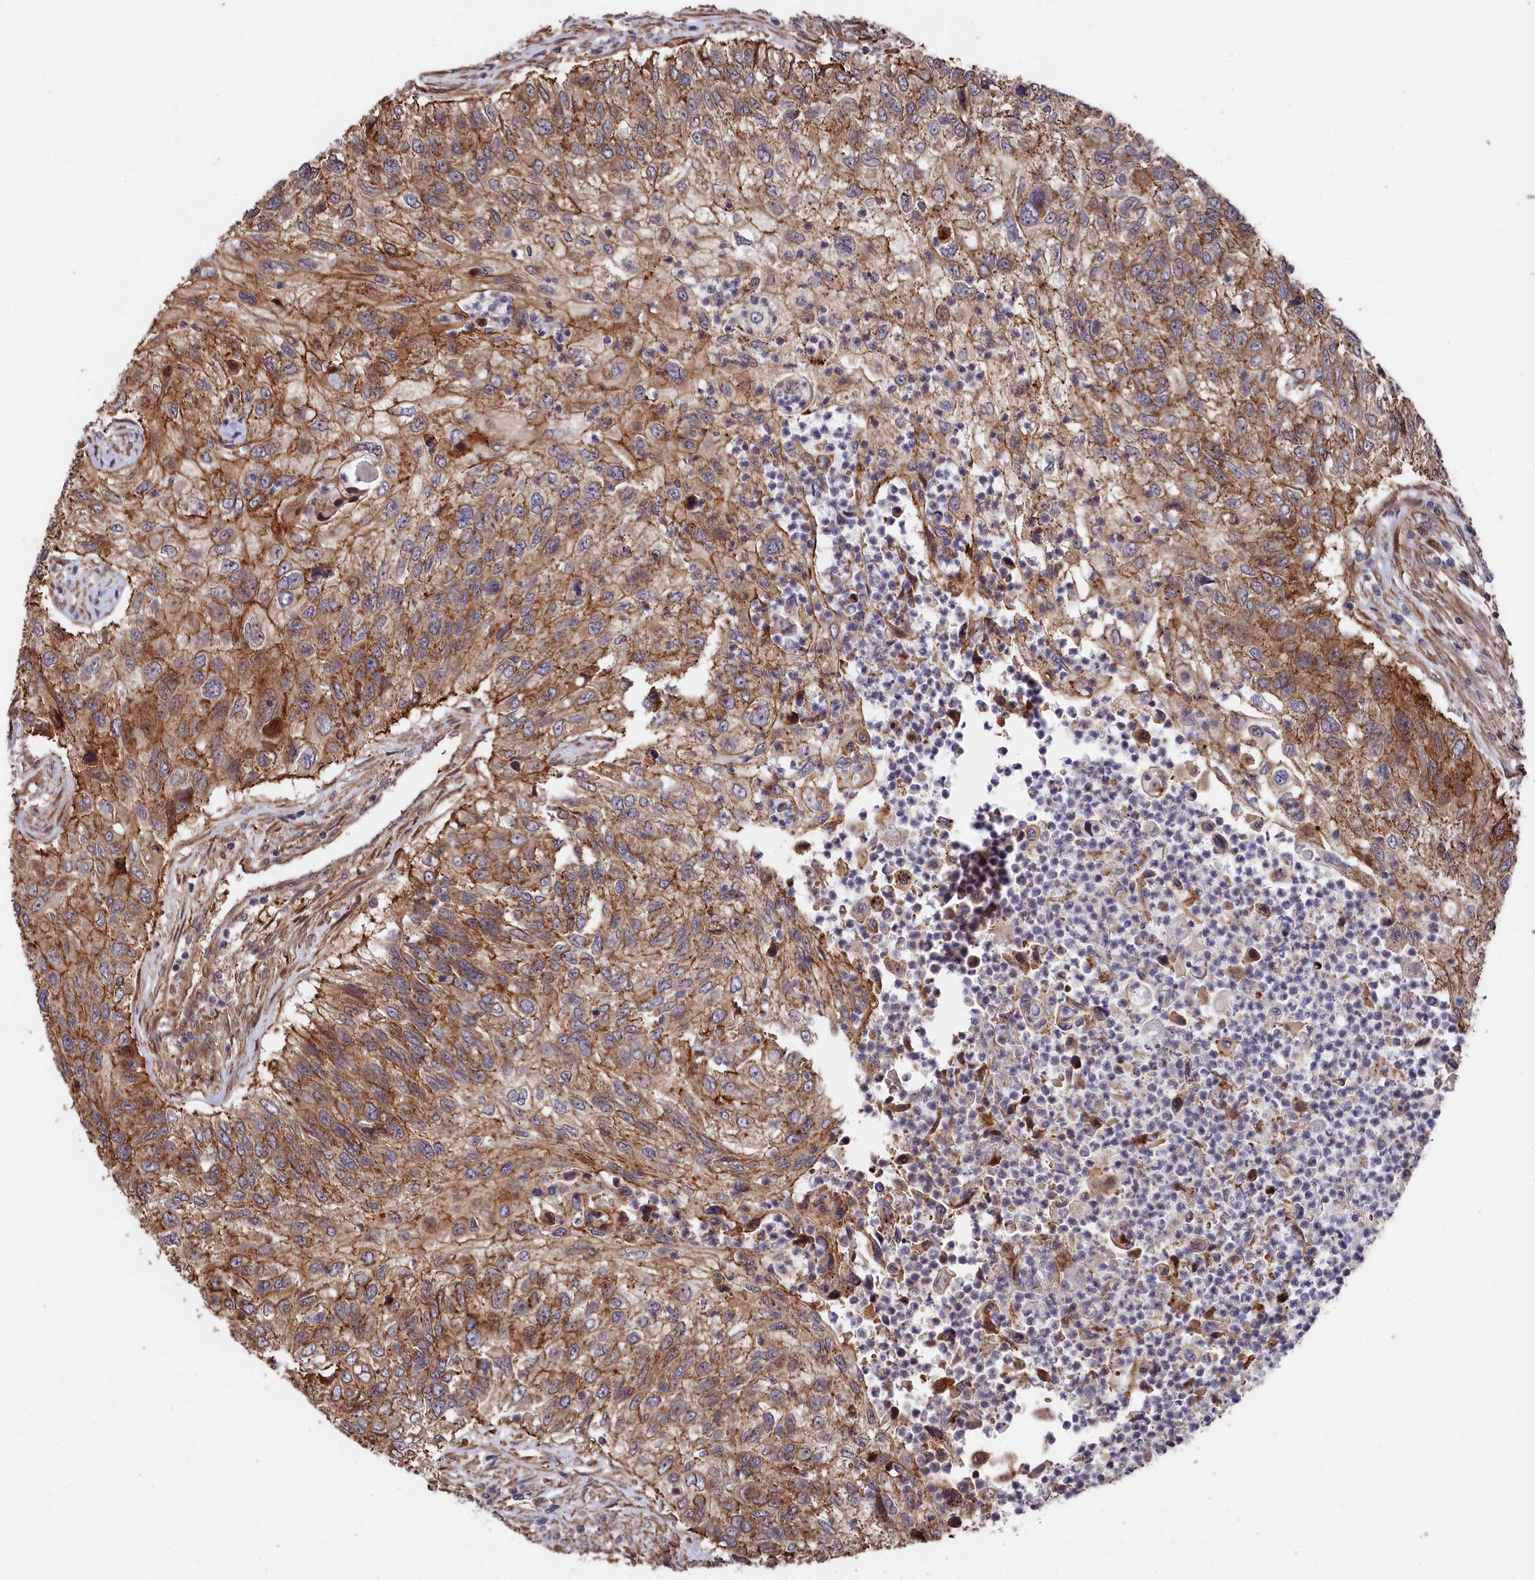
{"staining": {"intensity": "strong", "quantity": ">75%", "location": "cytoplasmic/membranous"}, "tissue": "urothelial cancer", "cell_type": "Tumor cells", "image_type": "cancer", "snomed": [{"axis": "morphology", "description": "Urothelial carcinoma, High grade"}, {"axis": "topography", "description": "Urinary bladder"}], "caption": "Protein expression analysis of human urothelial carcinoma (high-grade) reveals strong cytoplasmic/membranous staining in approximately >75% of tumor cells.", "gene": "TNKS1BP1", "patient": {"sex": "female", "age": 60}}